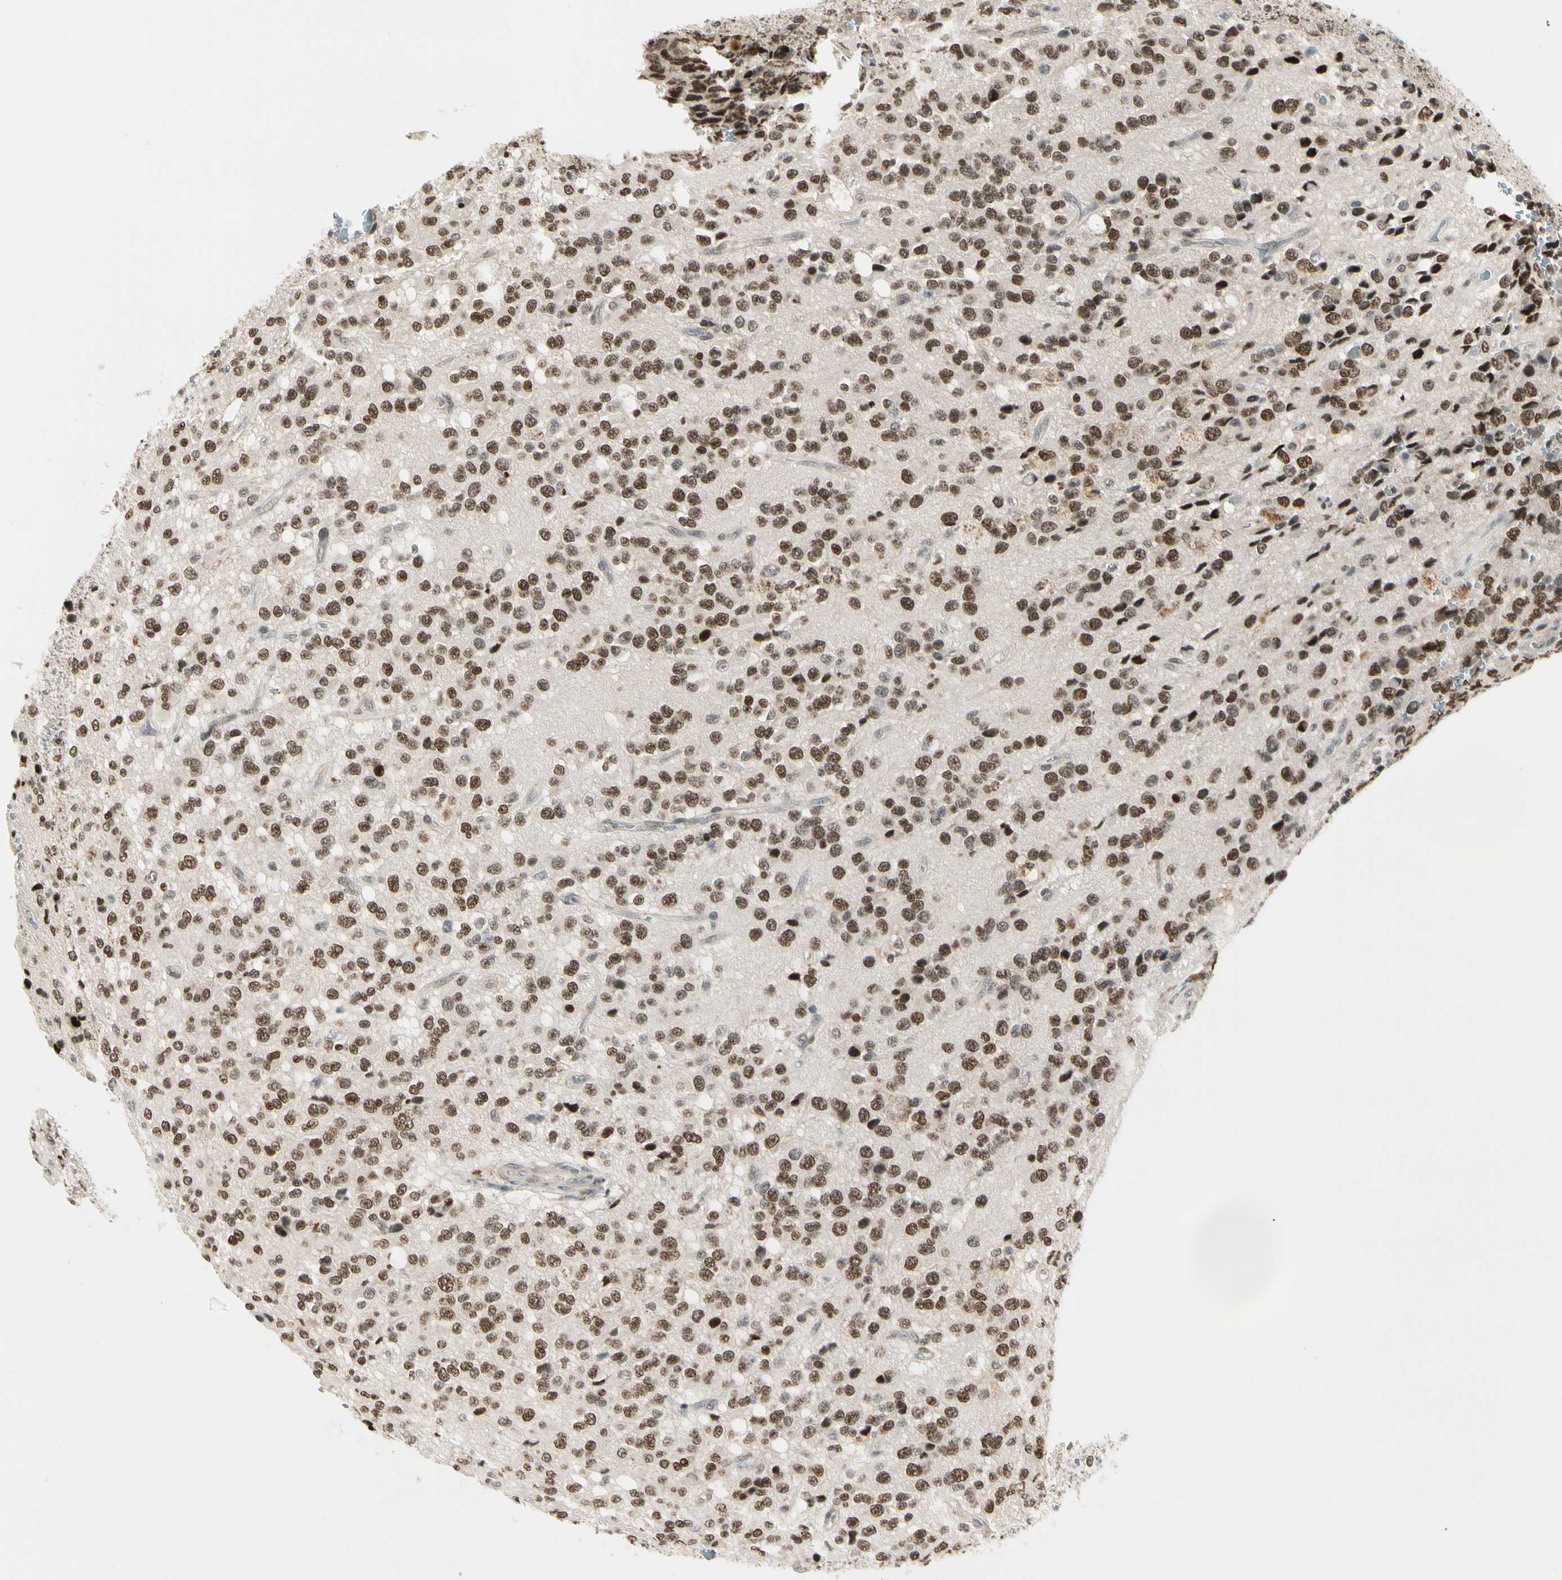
{"staining": {"intensity": "strong", "quantity": ">75%", "location": "nuclear"}, "tissue": "glioma", "cell_type": "Tumor cells", "image_type": "cancer", "snomed": [{"axis": "morphology", "description": "Glioma, malignant, High grade"}, {"axis": "topography", "description": "pancreas cauda"}], "caption": "High-magnification brightfield microscopy of malignant glioma (high-grade) stained with DAB (brown) and counterstained with hematoxylin (blue). tumor cells exhibit strong nuclear positivity is seen in approximately>75% of cells.", "gene": "GTF3A", "patient": {"sex": "male", "age": 60}}